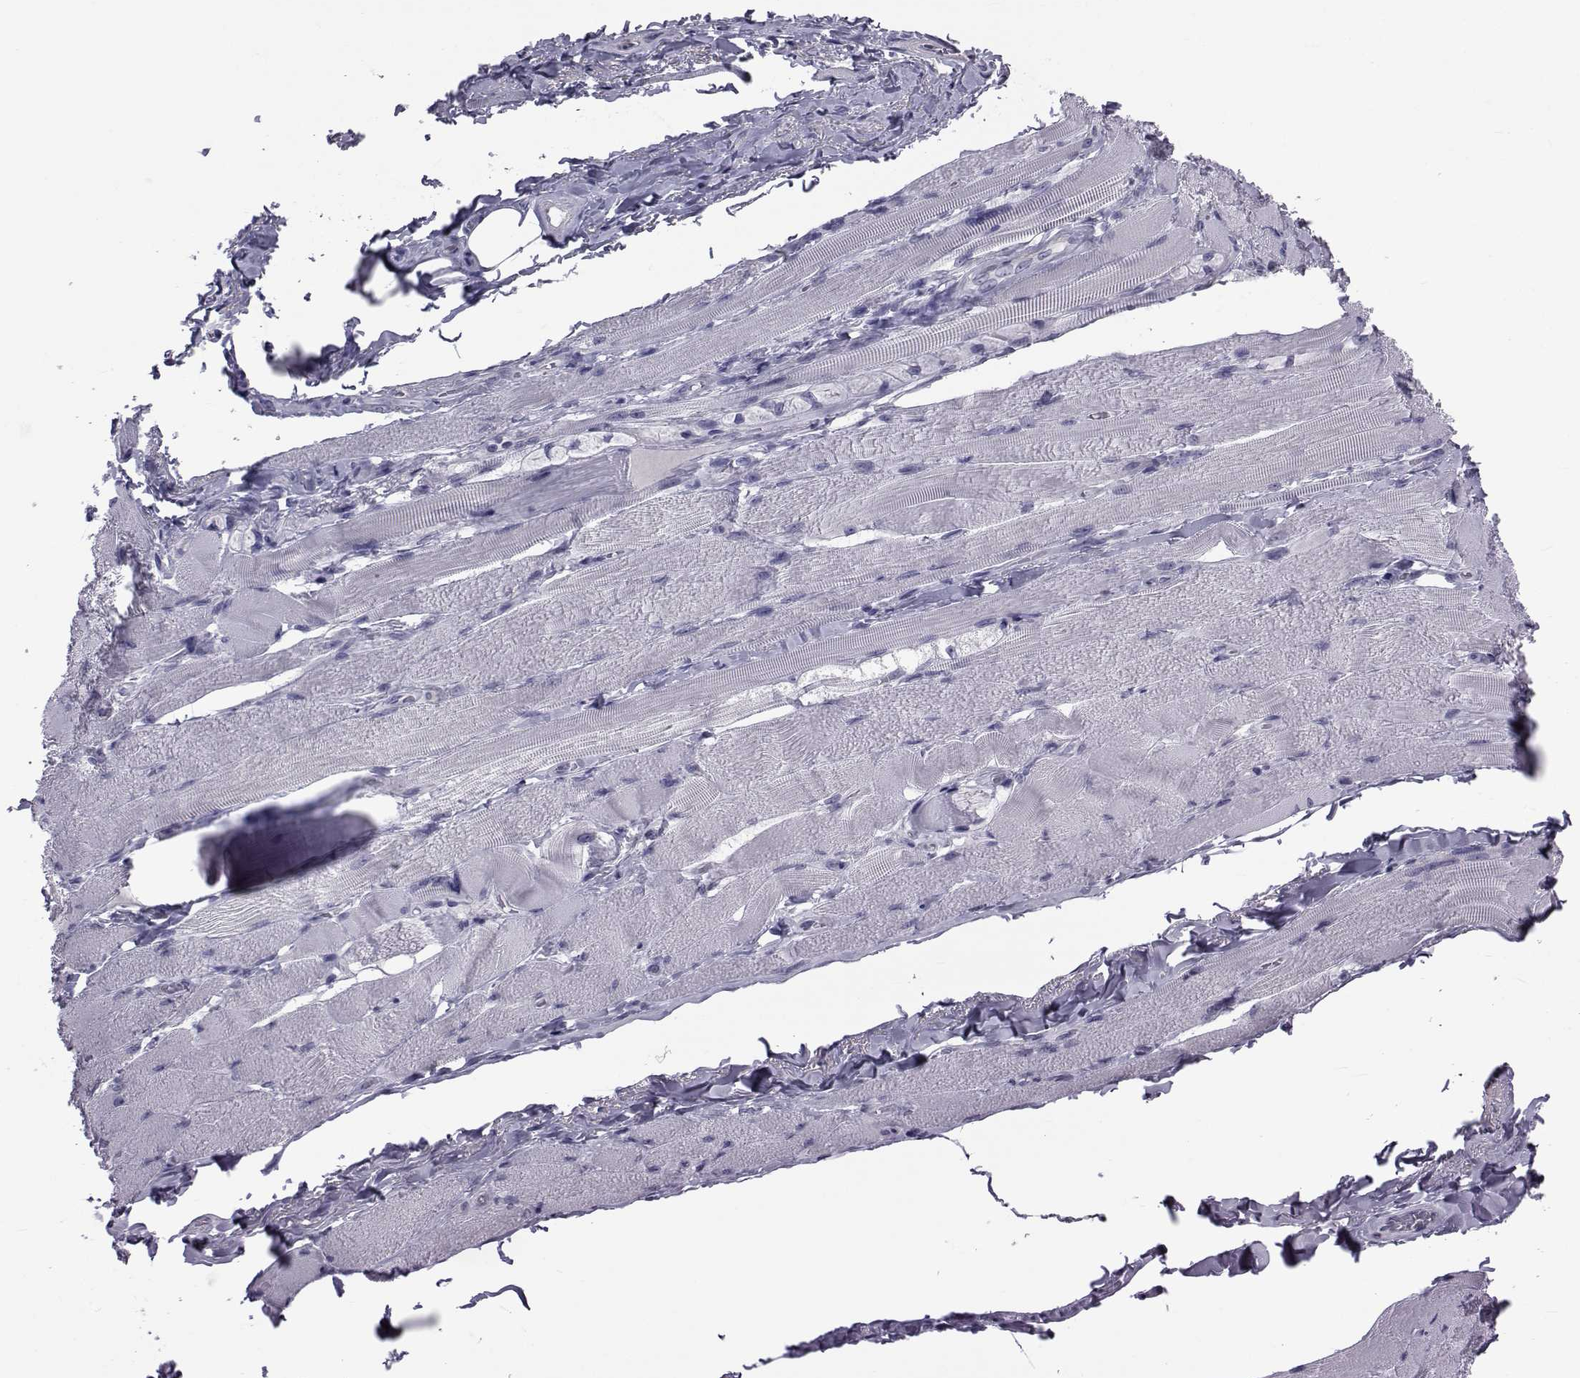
{"staining": {"intensity": "negative", "quantity": "none", "location": "none"}, "tissue": "skeletal muscle", "cell_type": "Myocytes", "image_type": "normal", "snomed": [{"axis": "morphology", "description": "Normal tissue, NOS"}, {"axis": "topography", "description": "Skeletal muscle"}, {"axis": "topography", "description": "Anal"}, {"axis": "topography", "description": "Peripheral nerve tissue"}], "caption": "This is a histopathology image of immunohistochemistry staining of normal skeletal muscle, which shows no expression in myocytes. (DAB IHC with hematoxylin counter stain).", "gene": "GKAP1", "patient": {"sex": "male", "age": 53}}